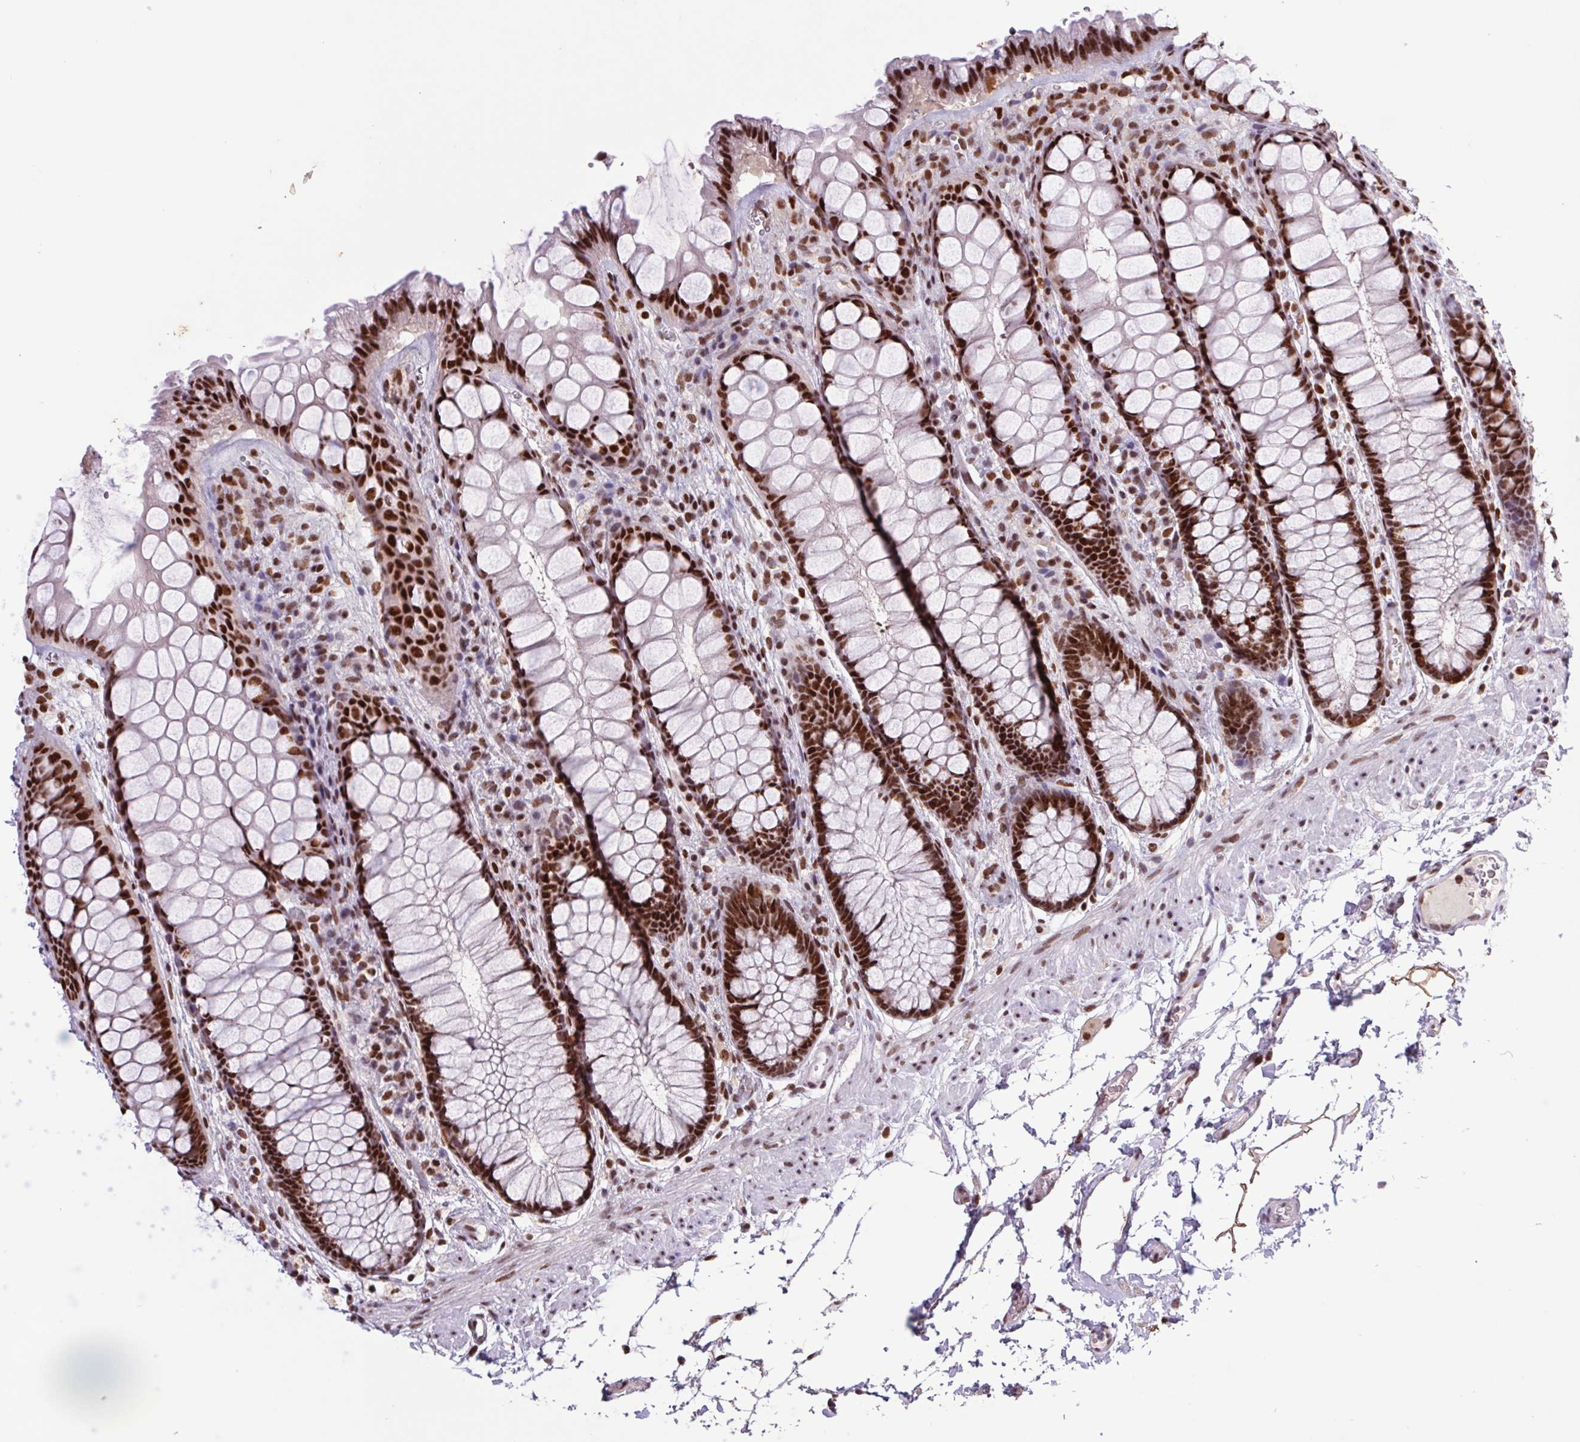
{"staining": {"intensity": "strong", "quantity": ">75%", "location": "nuclear"}, "tissue": "rectum", "cell_type": "Glandular cells", "image_type": "normal", "snomed": [{"axis": "morphology", "description": "Normal tissue, NOS"}, {"axis": "topography", "description": "Rectum"}], "caption": "Benign rectum displays strong nuclear staining in approximately >75% of glandular cells The protein is stained brown, and the nuclei are stained in blue (DAB IHC with brightfield microscopy, high magnification)..", "gene": "LDLRAD4", "patient": {"sex": "female", "age": 62}}